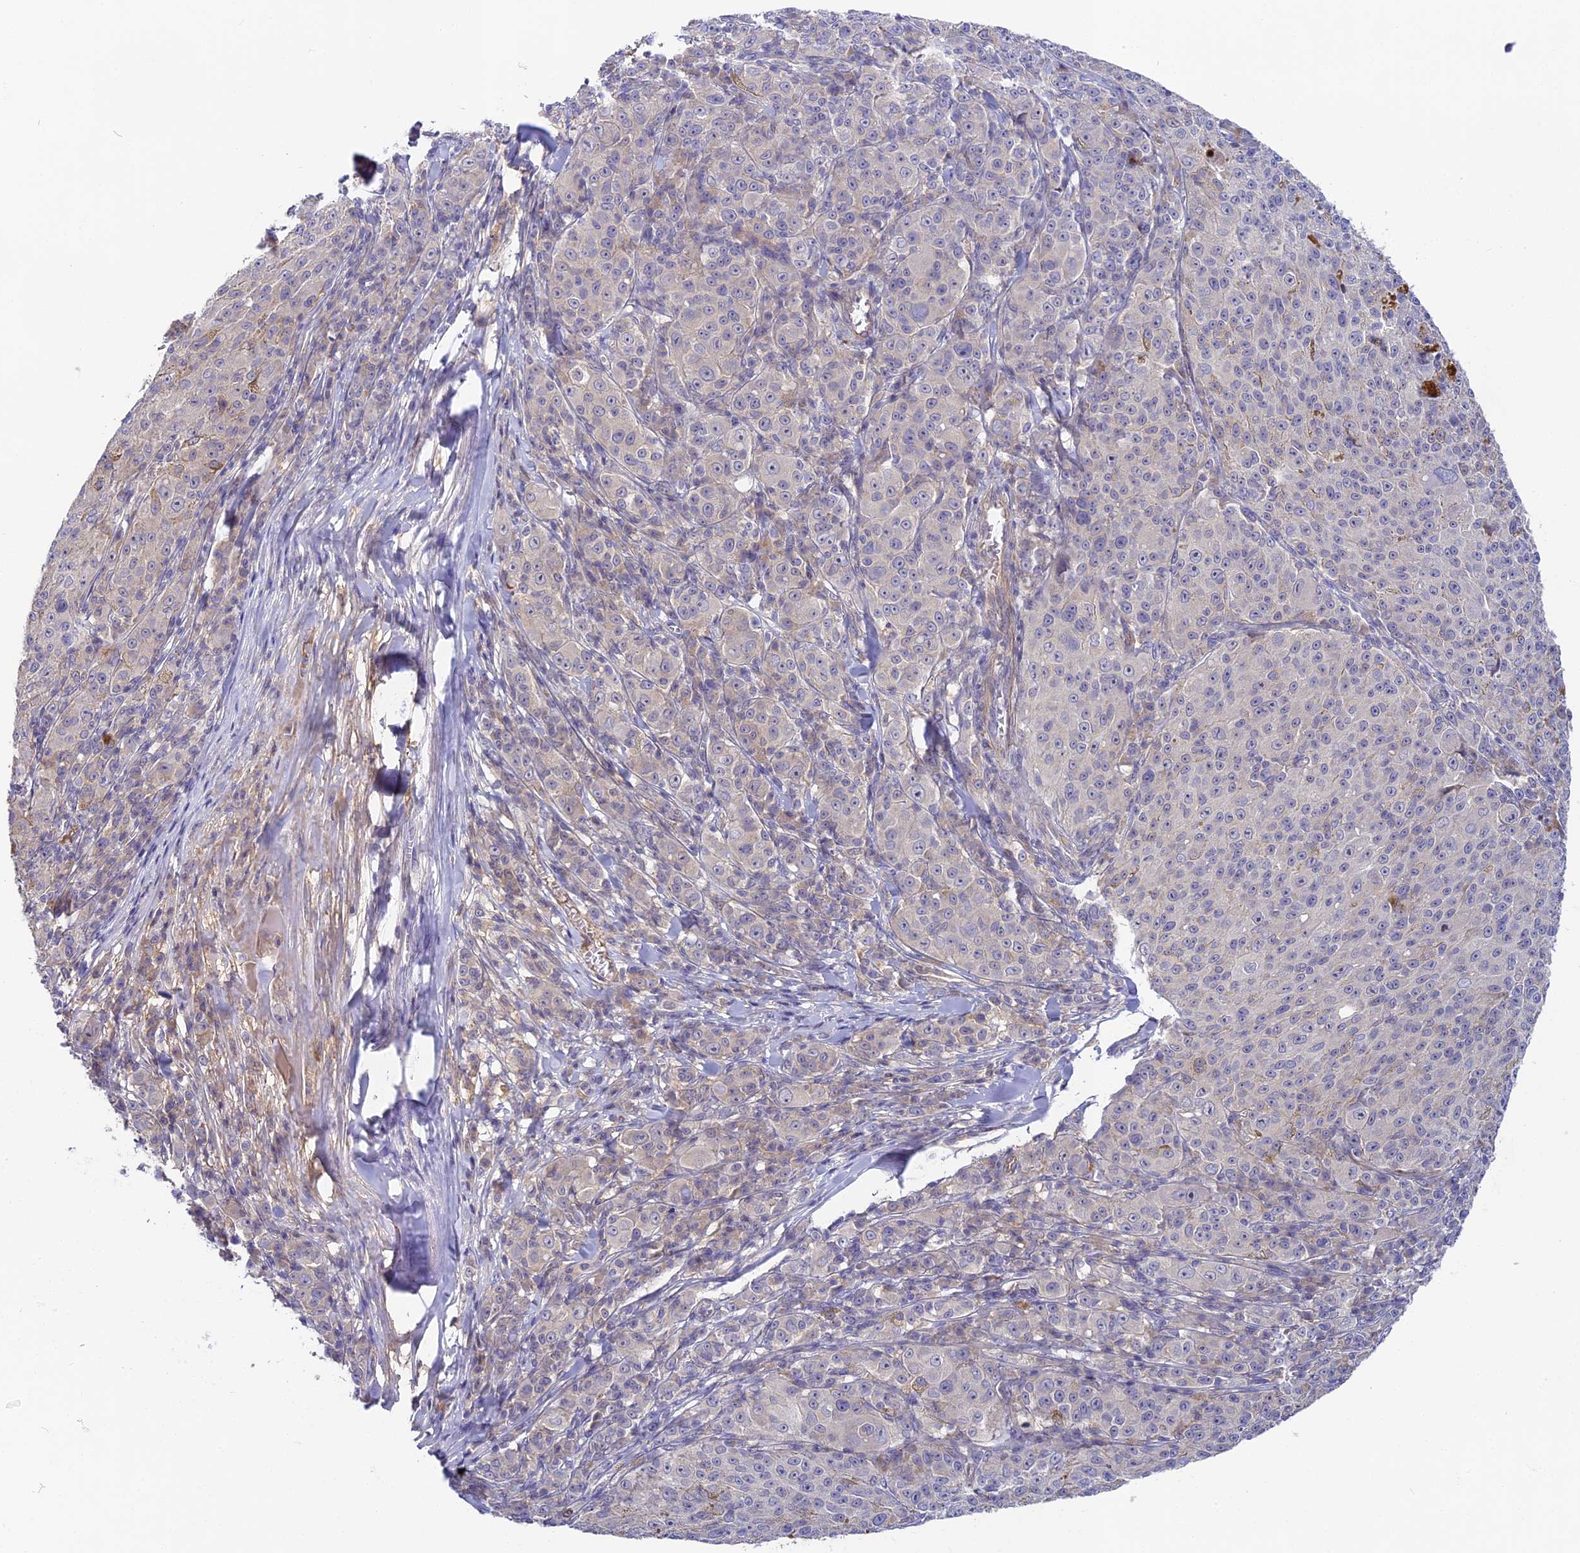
{"staining": {"intensity": "negative", "quantity": "none", "location": "none"}, "tissue": "melanoma", "cell_type": "Tumor cells", "image_type": "cancer", "snomed": [{"axis": "morphology", "description": "Malignant melanoma, NOS"}, {"axis": "topography", "description": "Skin"}], "caption": "Tumor cells show no significant expression in melanoma.", "gene": "ADGRD1", "patient": {"sex": "female", "age": 52}}